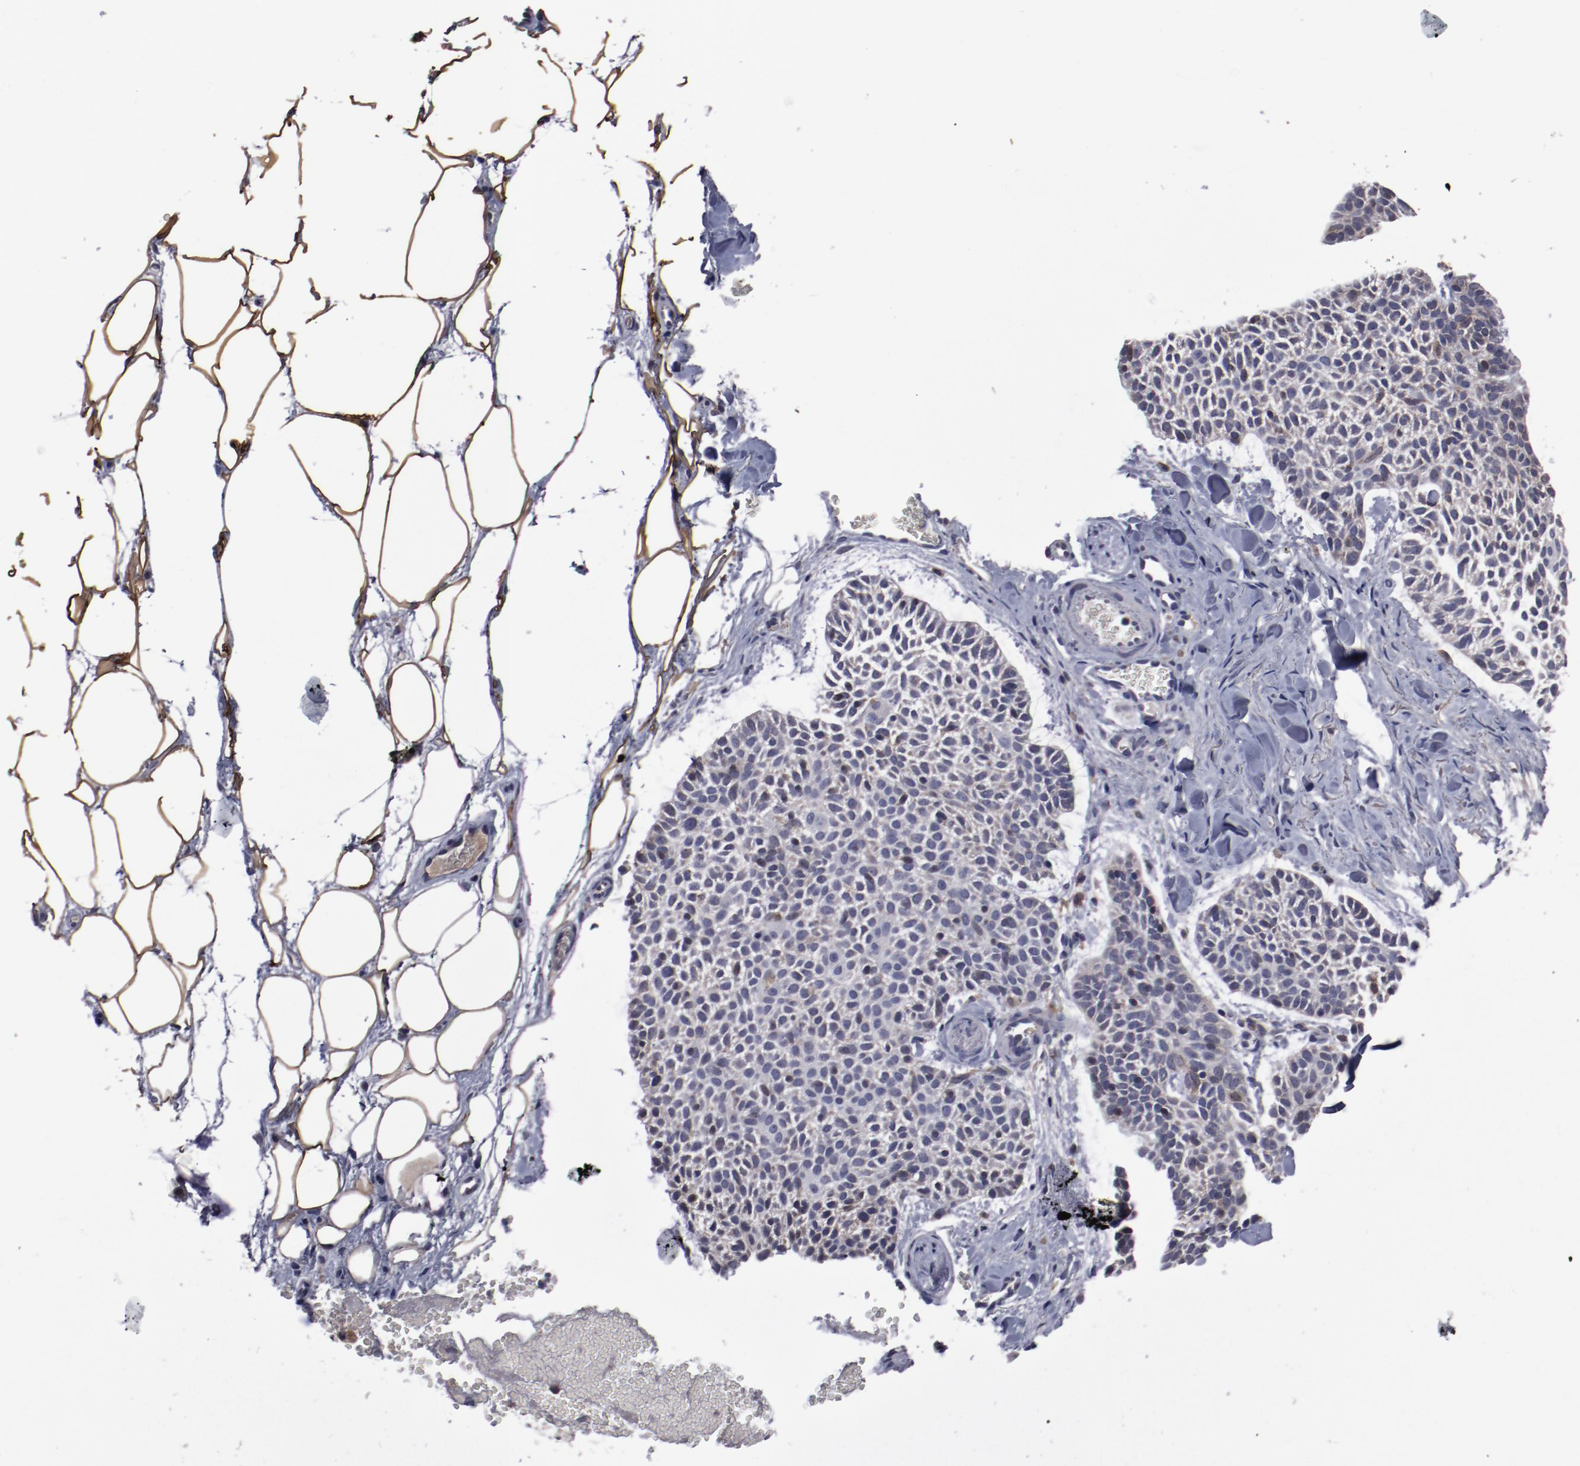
{"staining": {"intensity": "weak", "quantity": "<25%", "location": "cytoplasmic/membranous"}, "tissue": "skin cancer", "cell_type": "Tumor cells", "image_type": "cancer", "snomed": [{"axis": "morphology", "description": "Normal tissue, NOS"}, {"axis": "morphology", "description": "Basal cell carcinoma"}, {"axis": "topography", "description": "Skin"}], "caption": "Photomicrograph shows no significant protein staining in tumor cells of skin basal cell carcinoma. Brightfield microscopy of immunohistochemistry stained with DAB (3,3'-diaminobenzidine) (brown) and hematoxylin (blue), captured at high magnification.", "gene": "IL12A", "patient": {"sex": "female", "age": 70}}